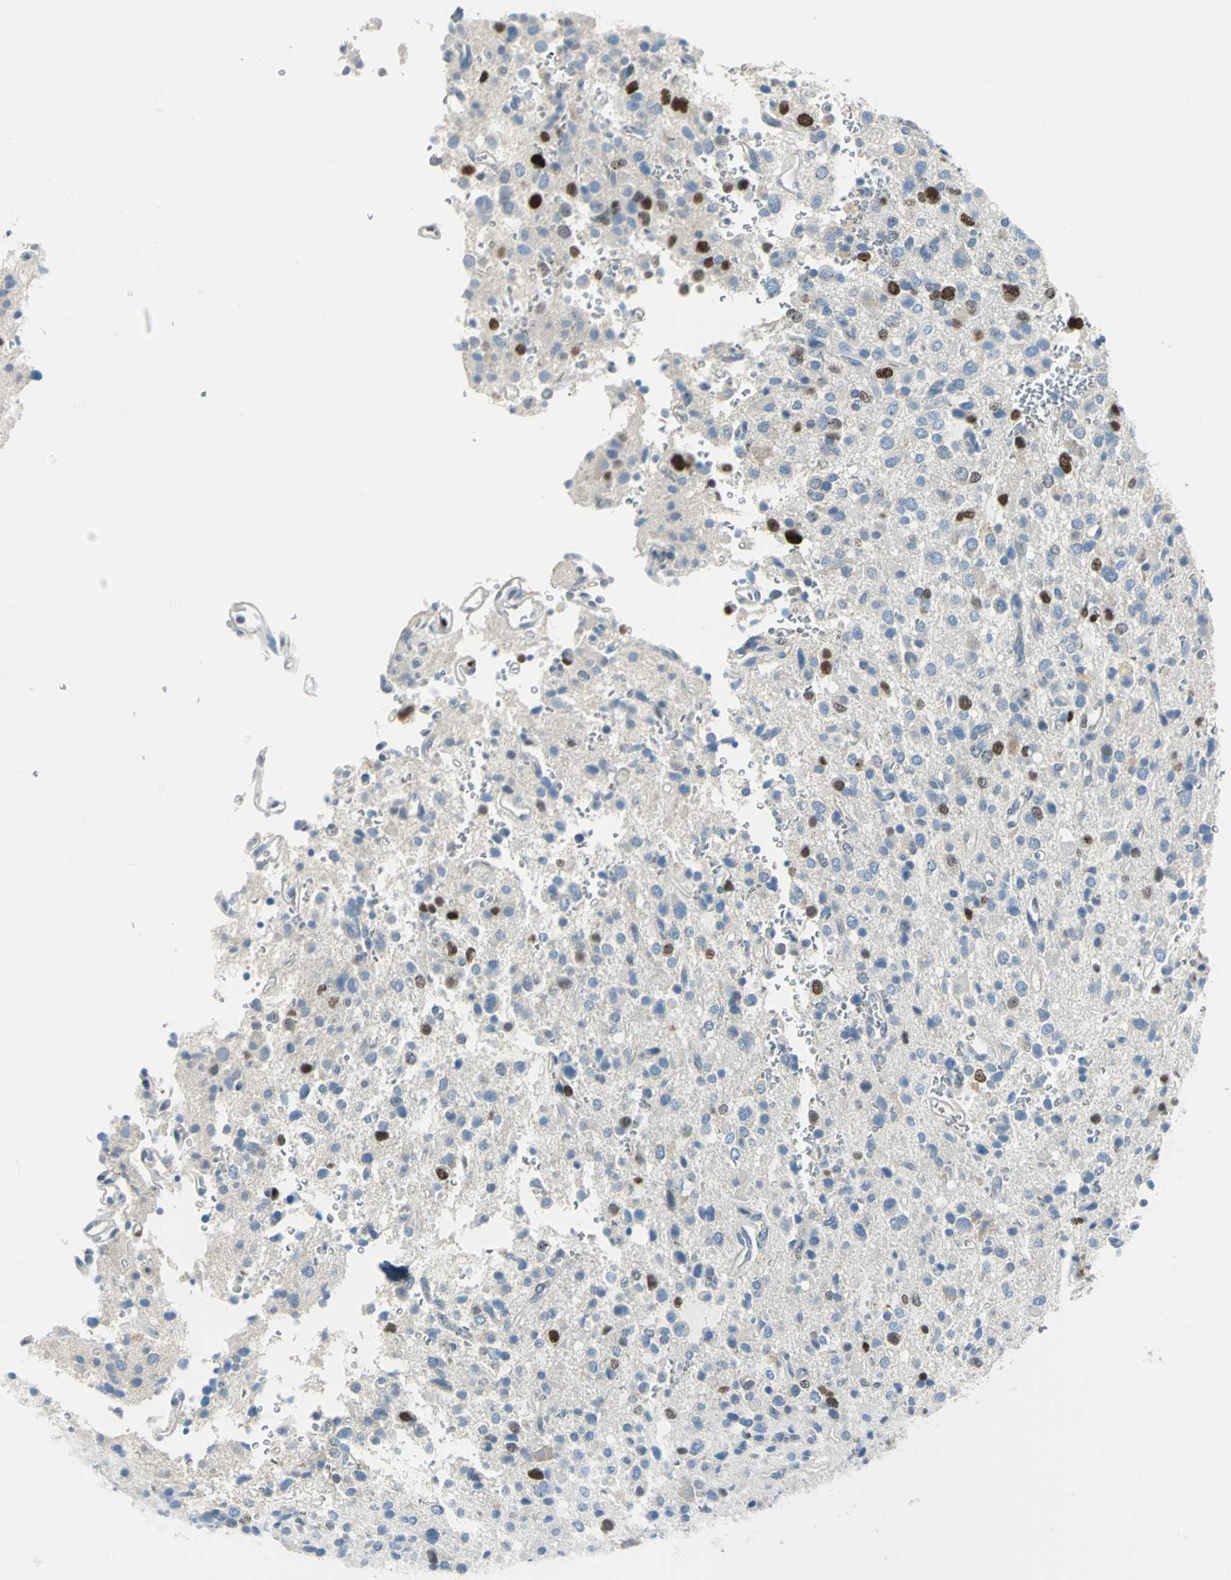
{"staining": {"intensity": "moderate", "quantity": "<25%", "location": "nuclear"}, "tissue": "glioma", "cell_type": "Tumor cells", "image_type": "cancer", "snomed": [{"axis": "morphology", "description": "Glioma, malignant, High grade"}, {"axis": "topography", "description": "Brain"}], "caption": "Protein staining reveals moderate nuclear expression in approximately <25% of tumor cells in glioma.", "gene": "MCM3", "patient": {"sex": "male", "age": 47}}